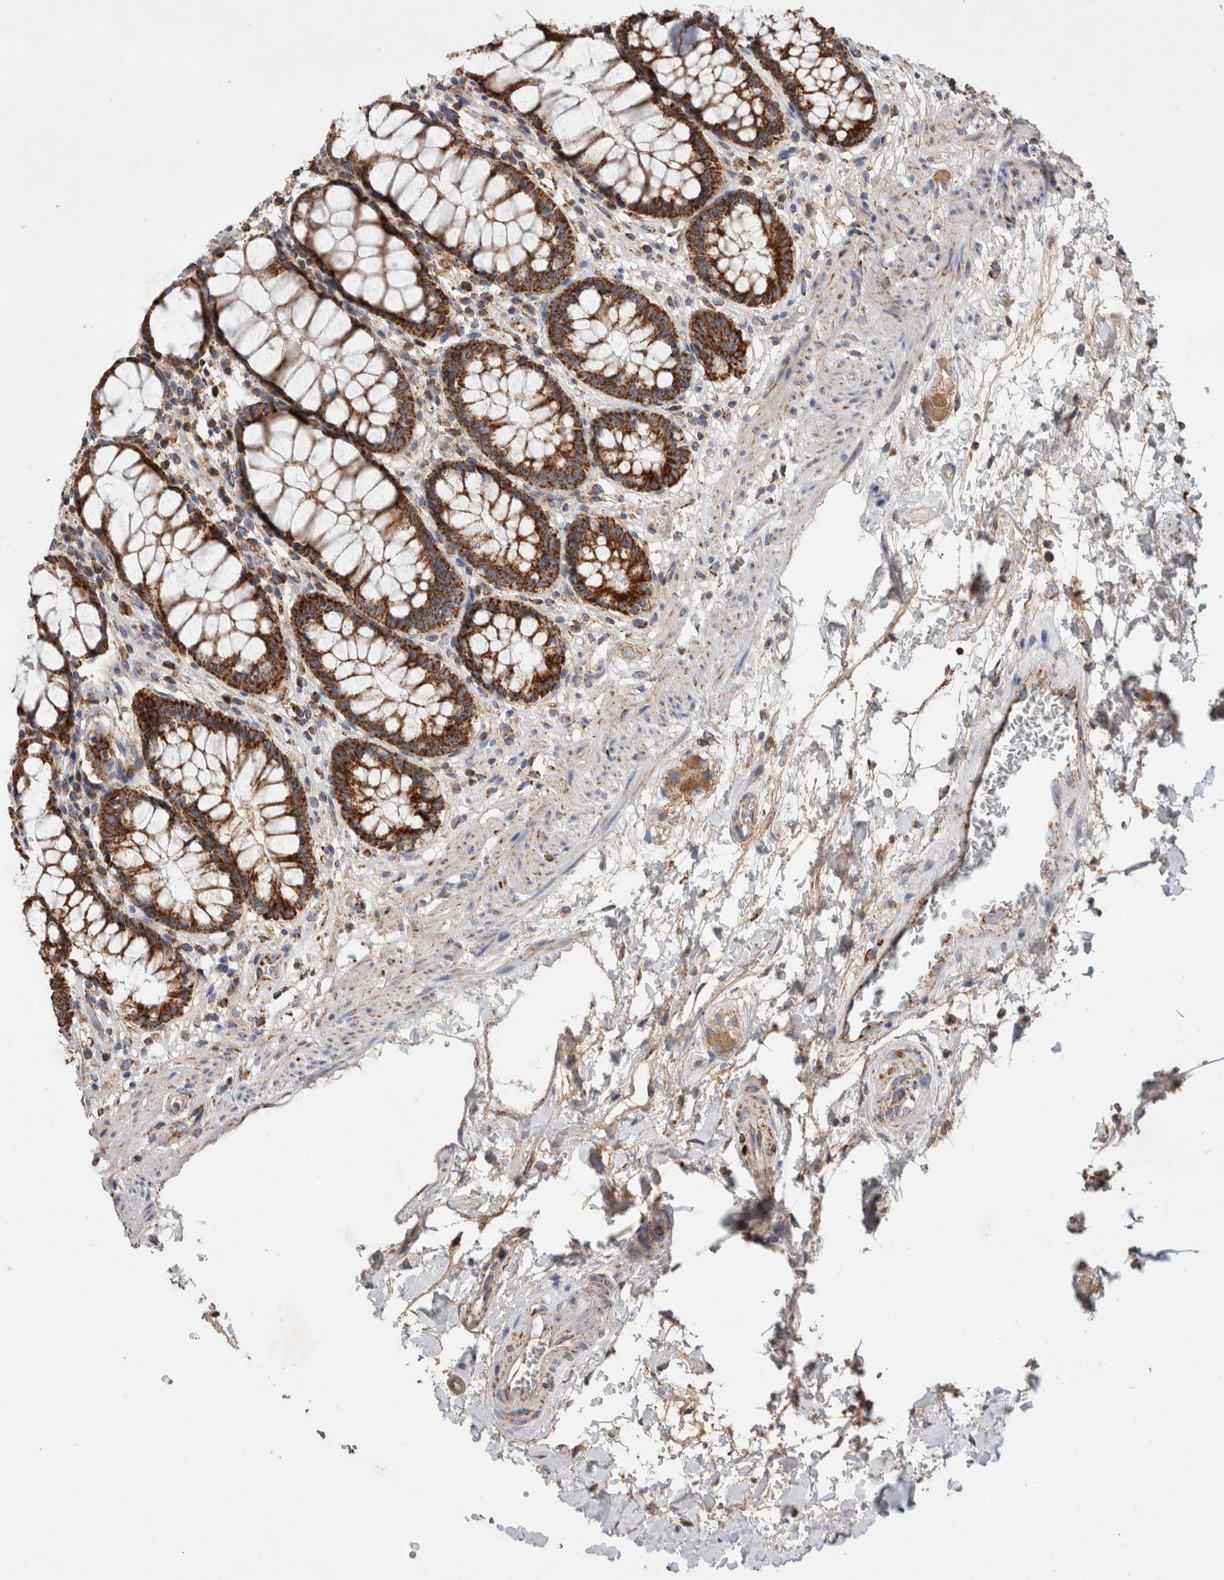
{"staining": {"intensity": "strong", "quantity": ">75%", "location": "cytoplasmic/membranous"}, "tissue": "rectum", "cell_type": "Glandular cells", "image_type": "normal", "snomed": [{"axis": "morphology", "description": "Normal tissue, NOS"}, {"axis": "topography", "description": "Rectum"}], "caption": "Strong cytoplasmic/membranous staining is identified in about >75% of glandular cells in unremarkable rectum.", "gene": "IARS2", "patient": {"sex": "male", "age": 64}}